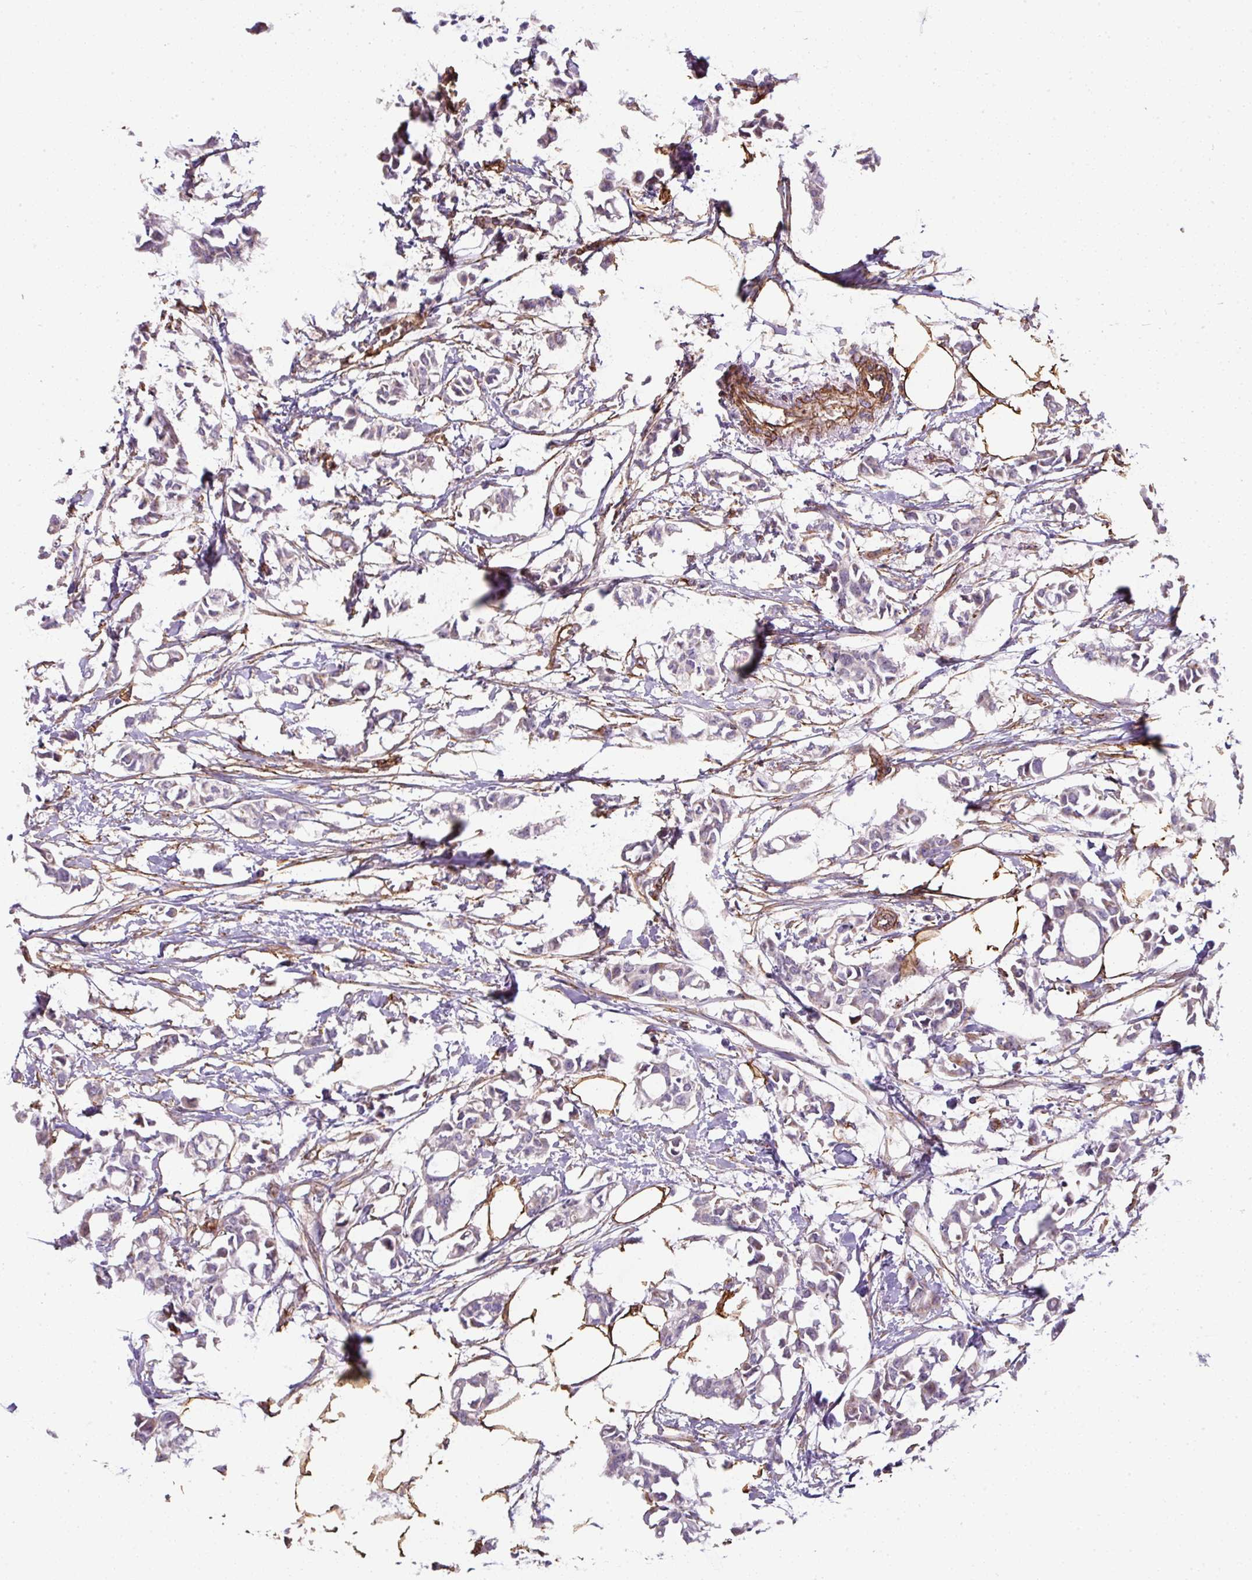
{"staining": {"intensity": "negative", "quantity": "none", "location": "none"}, "tissue": "breast cancer", "cell_type": "Tumor cells", "image_type": "cancer", "snomed": [{"axis": "morphology", "description": "Duct carcinoma"}, {"axis": "topography", "description": "Breast"}], "caption": "Immunohistochemical staining of human breast cancer reveals no significant expression in tumor cells.", "gene": "ANKUB1", "patient": {"sex": "female", "age": 41}}